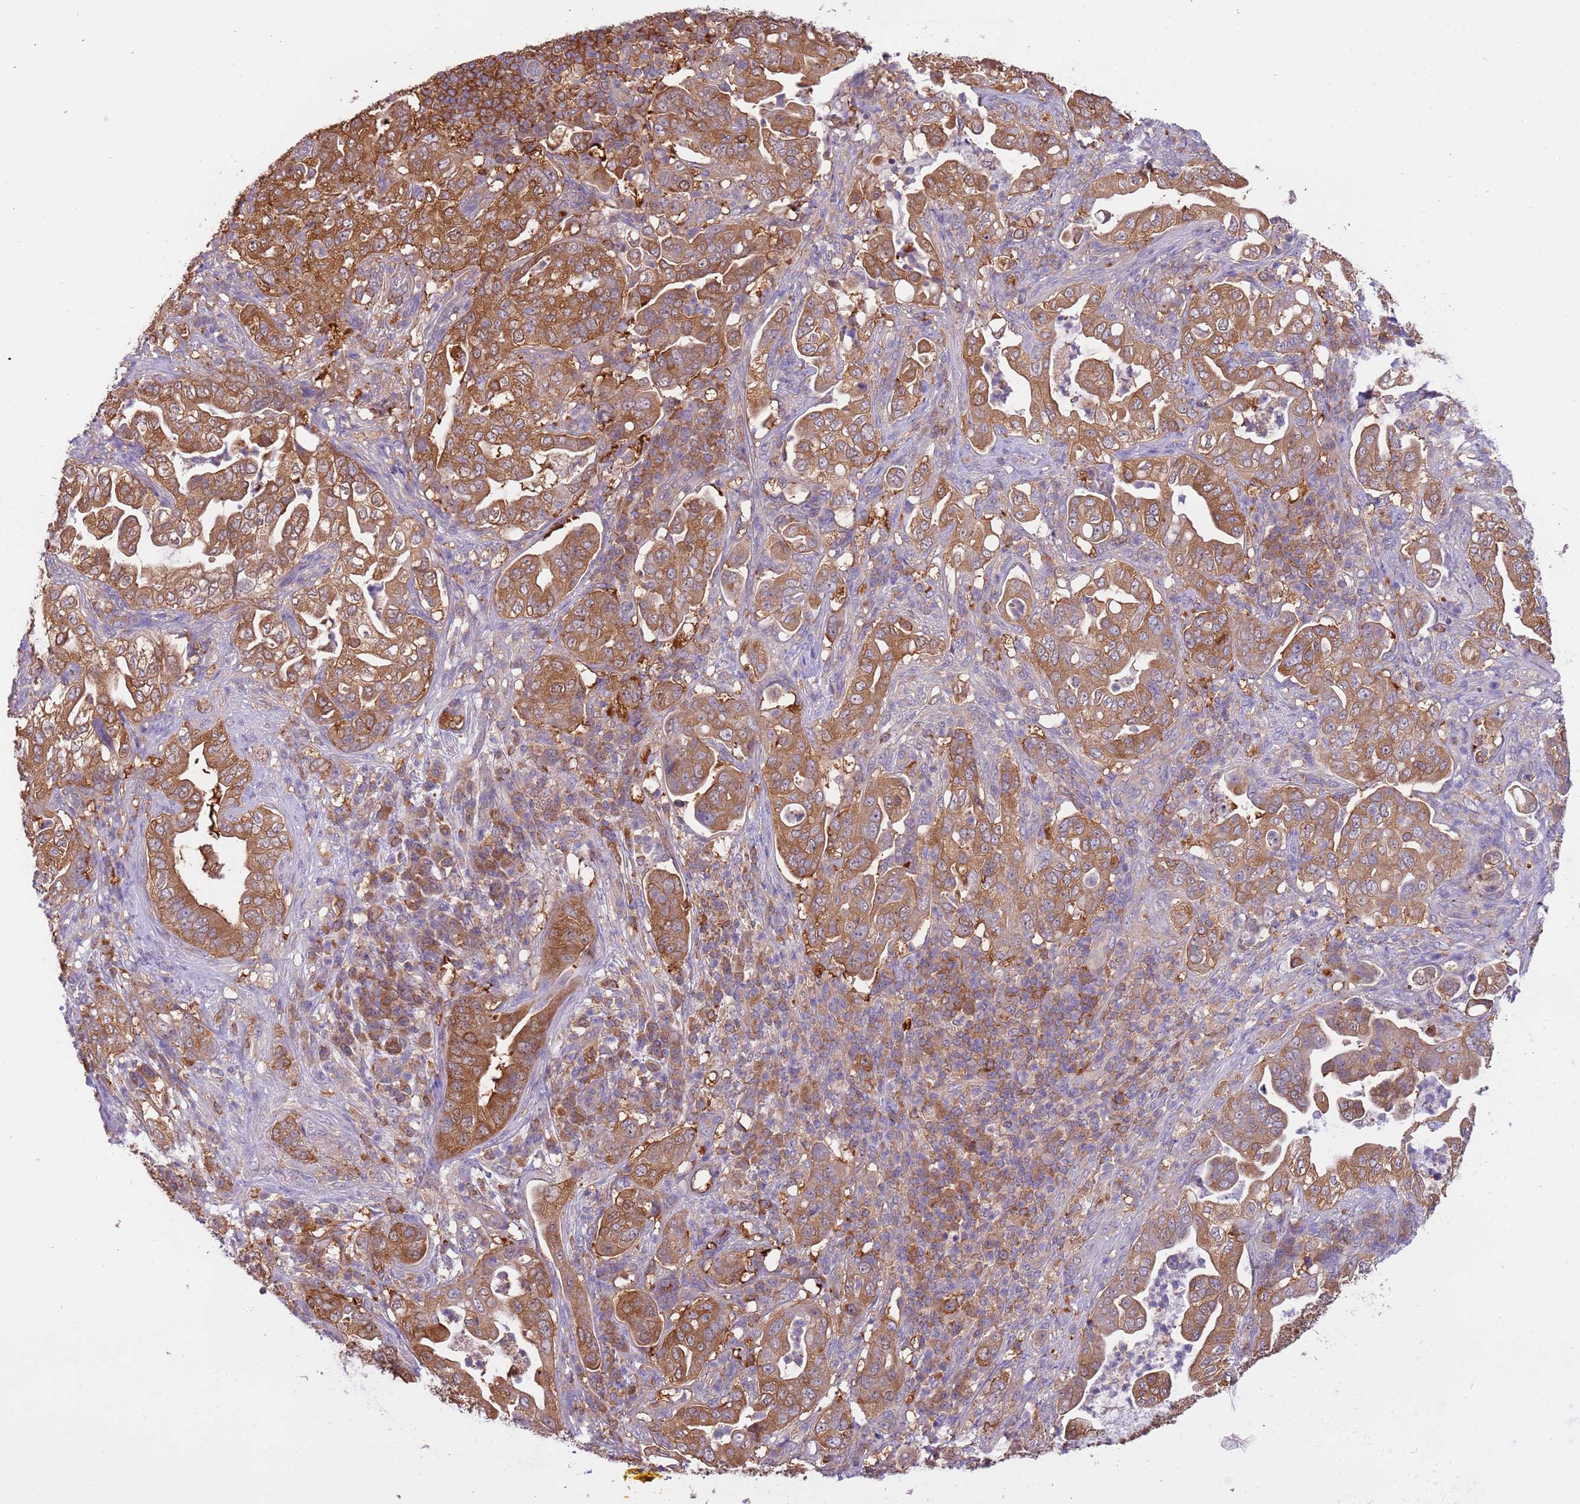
{"staining": {"intensity": "moderate", "quantity": ">75%", "location": "cytoplasmic/membranous"}, "tissue": "pancreatic cancer", "cell_type": "Tumor cells", "image_type": "cancer", "snomed": [{"axis": "morphology", "description": "Normal tissue, NOS"}, {"axis": "morphology", "description": "Adenocarcinoma, NOS"}, {"axis": "topography", "description": "Lymph node"}, {"axis": "topography", "description": "Pancreas"}], "caption": "Protein expression analysis of human adenocarcinoma (pancreatic) reveals moderate cytoplasmic/membranous positivity in about >75% of tumor cells.", "gene": "STIP1", "patient": {"sex": "female", "age": 67}}